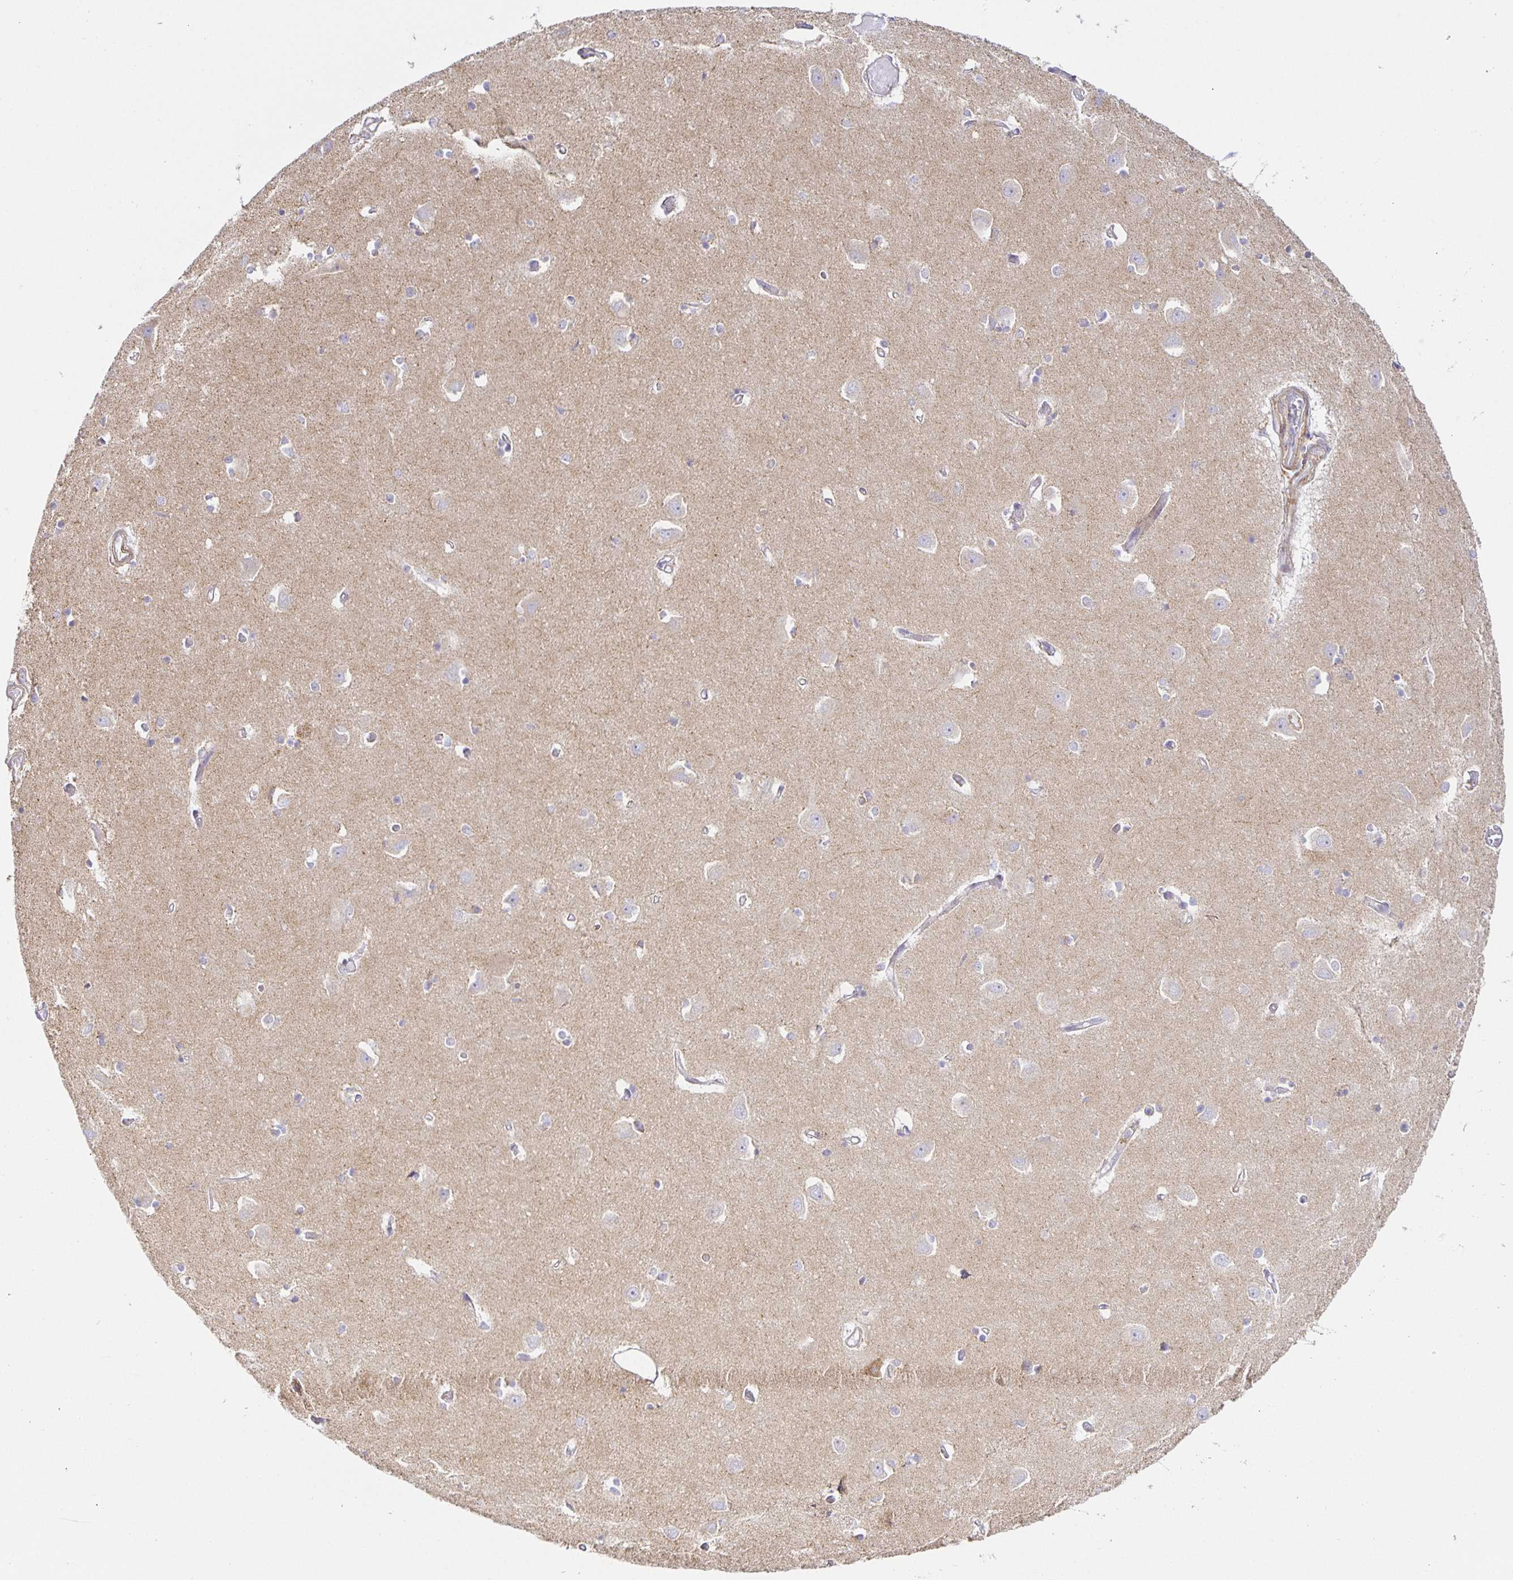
{"staining": {"intensity": "weak", "quantity": "<25%", "location": "cytoplasmic/membranous"}, "tissue": "caudate", "cell_type": "Glial cells", "image_type": "normal", "snomed": [{"axis": "morphology", "description": "Normal tissue, NOS"}, {"axis": "topography", "description": "Lateral ventricle wall"}, {"axis": "topography", "description": "Hippocampus"}], "caption": "Histopathology image shows no protein expression in glial cells of unremarkable caudate. (Brightfield microscopy of DAB (3,3'-diaminobenzidine) IHC at high magnification).", "gene": "FLRT3", "patient": {"sex": "female", "age": 63}}